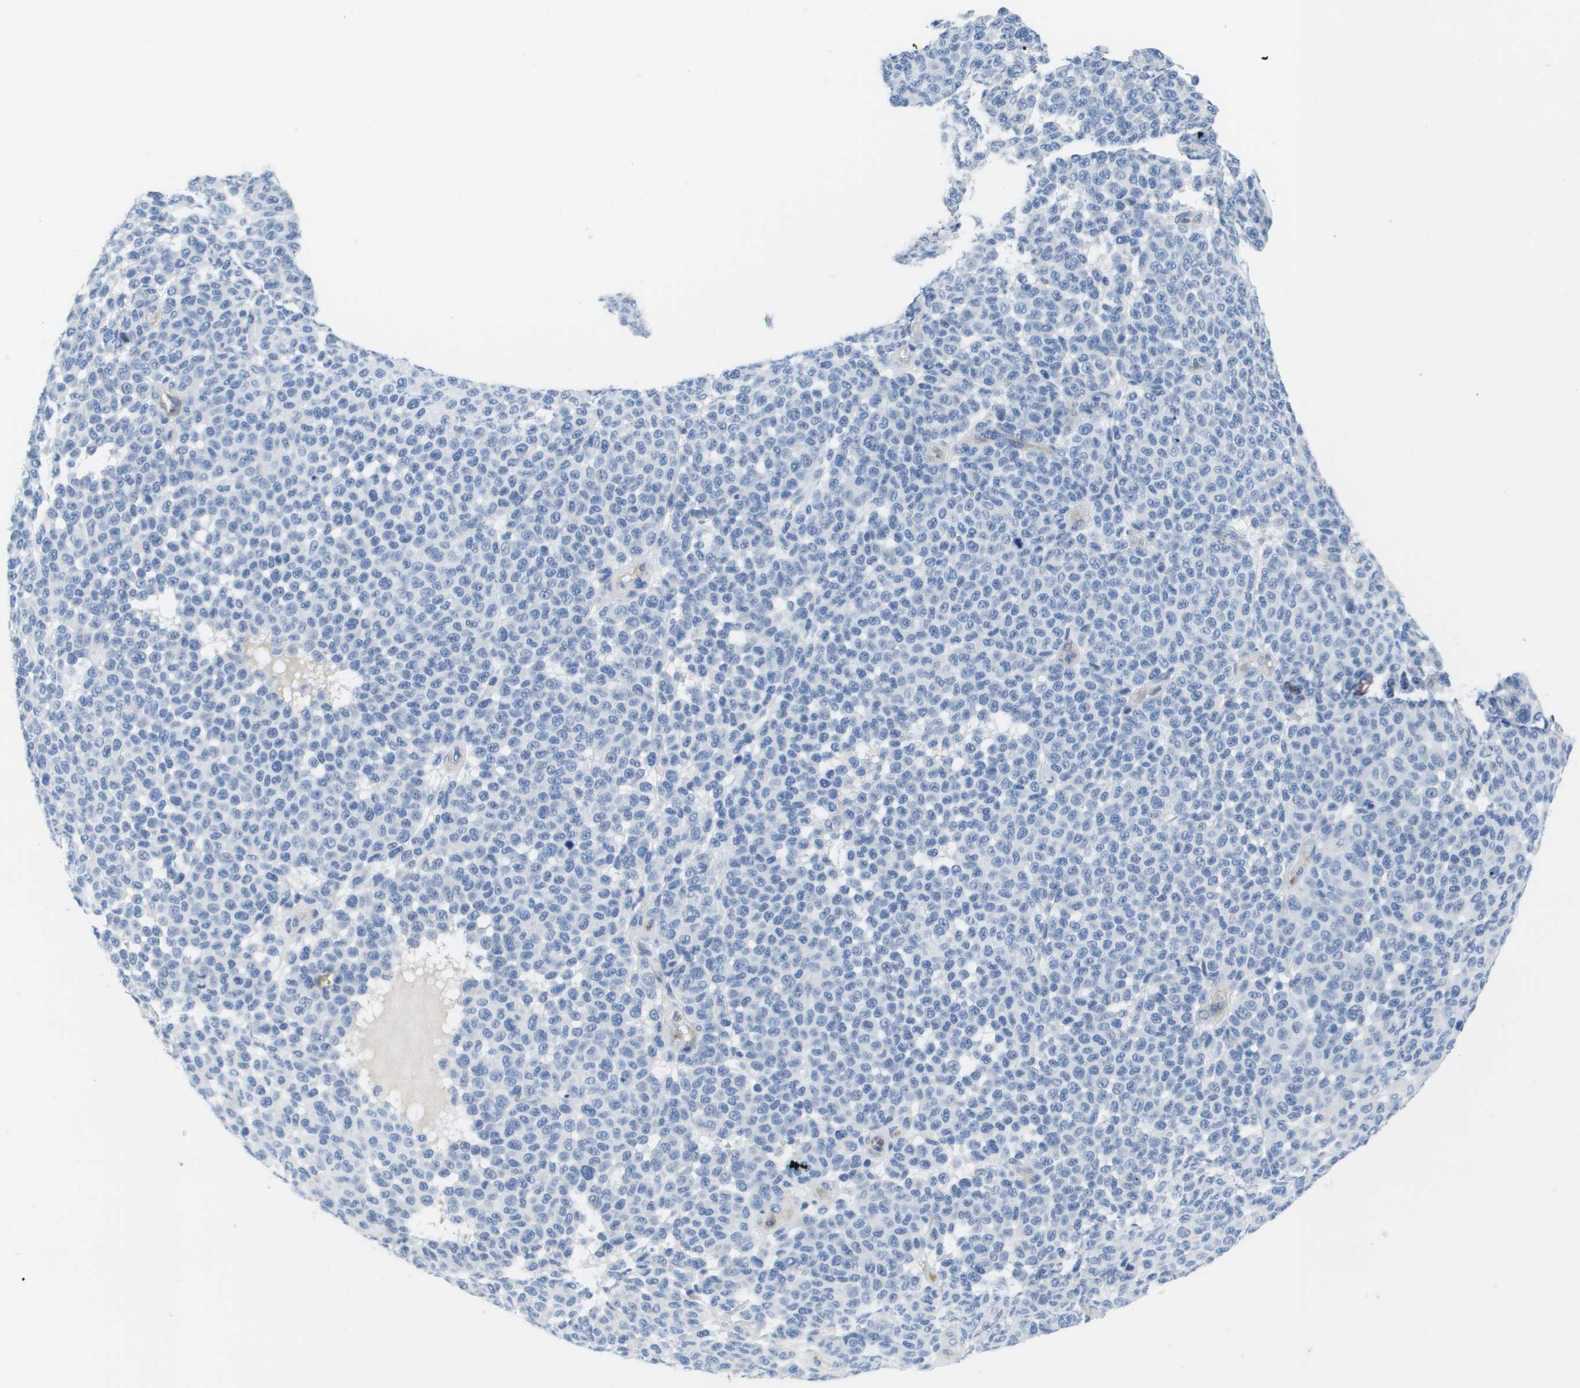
{"staining": {"intensity": "negative", "quantity": "none", "location": "none"}, "tissue": "melanoma", "cell_type": "Tumor cells", "image_type": "cancer", "snomed": [{"axis": "morphology", "description": "Malignant melanoma, NOS"}, {"axis": "topography", "description": "Skin"}], "caption": "Immunohistochemistry (IHC) of malignant melanoma displays no staining in tumor cells.", "gene": "MS4A1", "patient": {"sex": "male", "age": 59}}